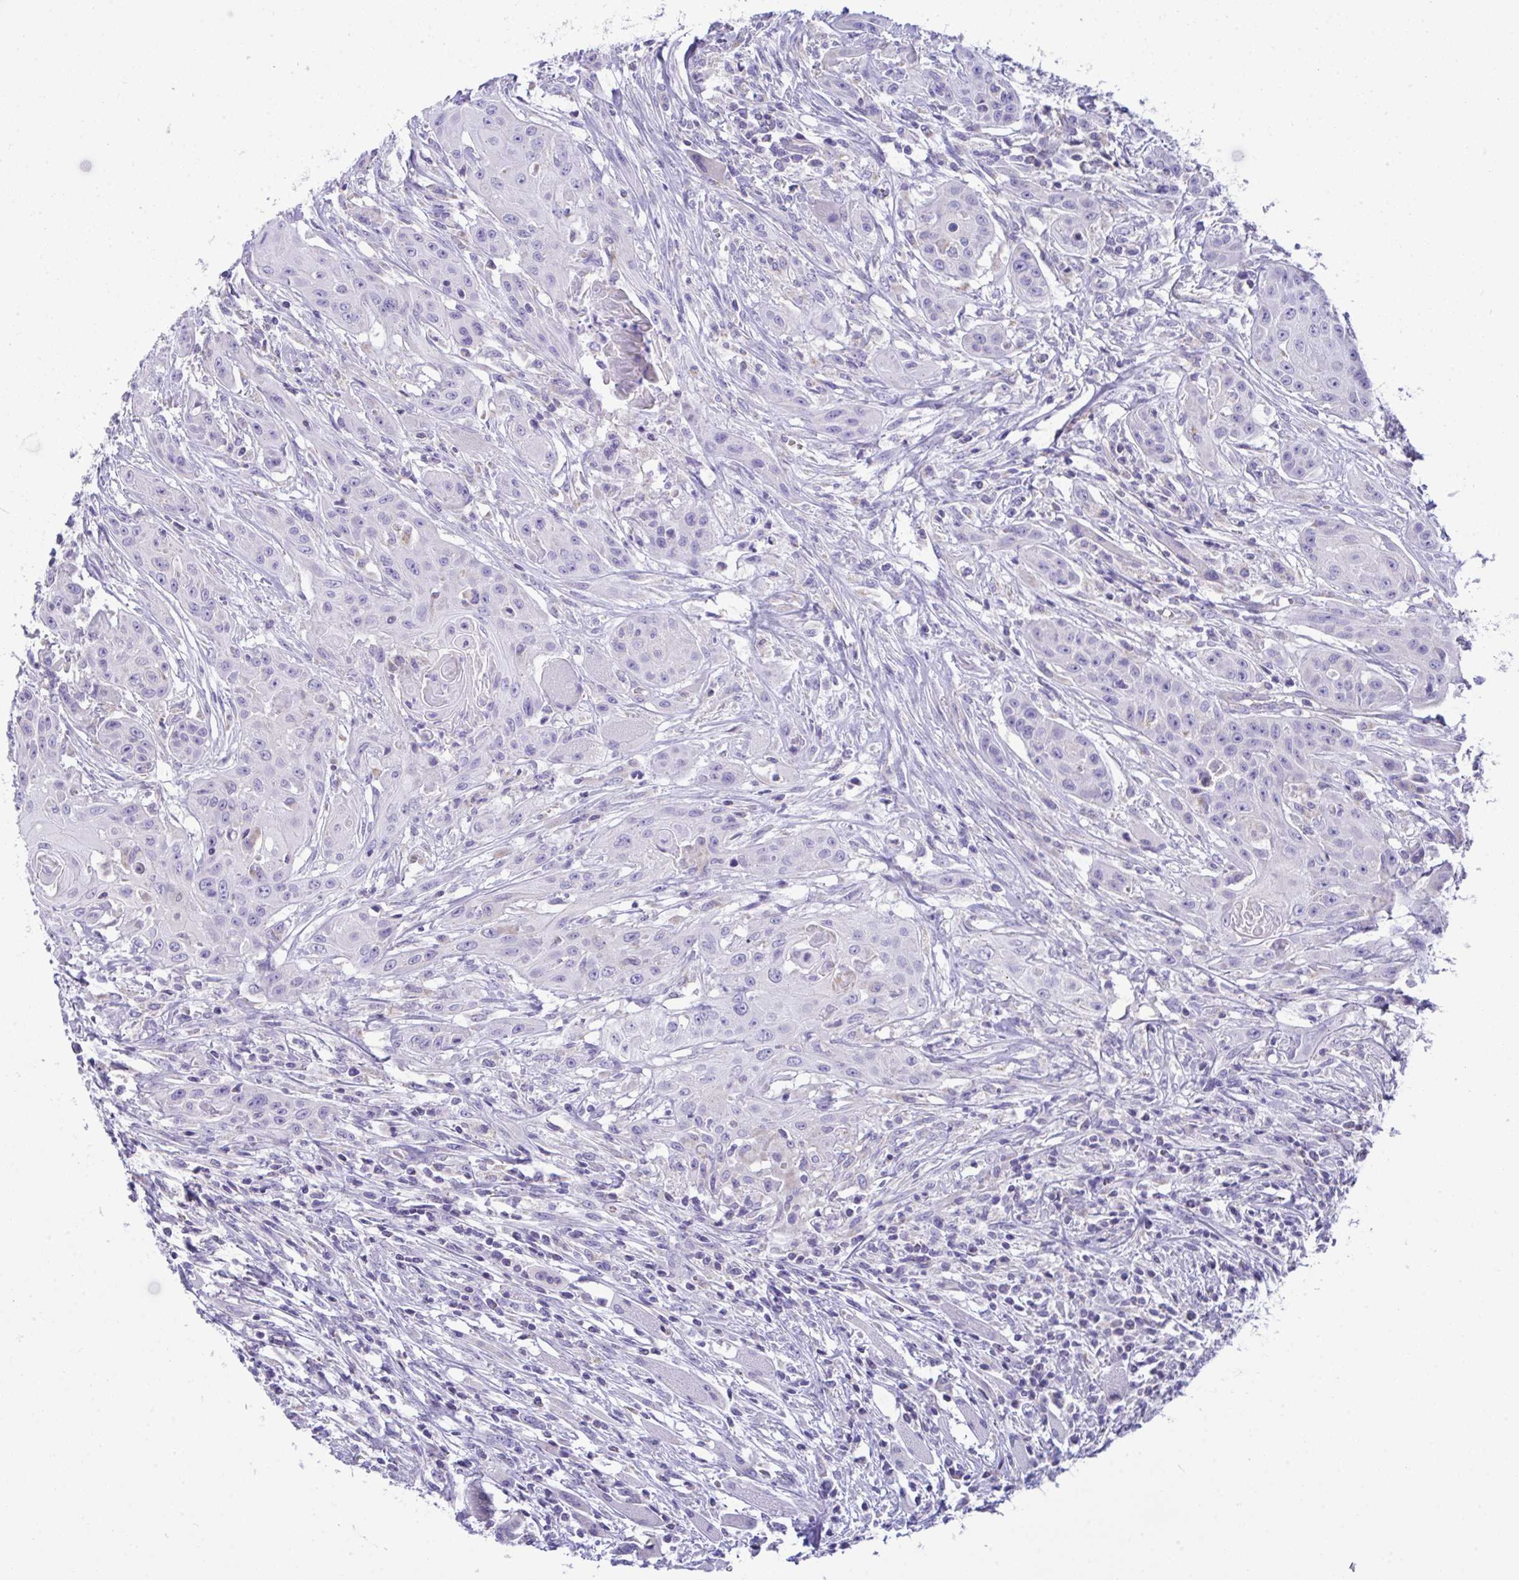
{"staining": {"intensity": "negative", "quantity": "none", "location": "none"}, "tissue": "head and neck cancer", "cell_type": "Tumor cells", "image_type": "cancer", "snomed": [{"axis": "morphology", "description": "Squamous cell carcinoma, NOS"}, {"axis": "topography", "description": "Oral tissue"}, {"axis": "topography", "description": "Head-Neck"}, {"axis": "topography", "description": "Neck, NOS"}], "caption": "The immunohistochemistry micrograph has no significant staining in tumor cells of head and neck cancer (squamous cell carcinoma) tissue.", "gene": "PLA2G12B", "patient": {"sex": "female", "age": 55}}